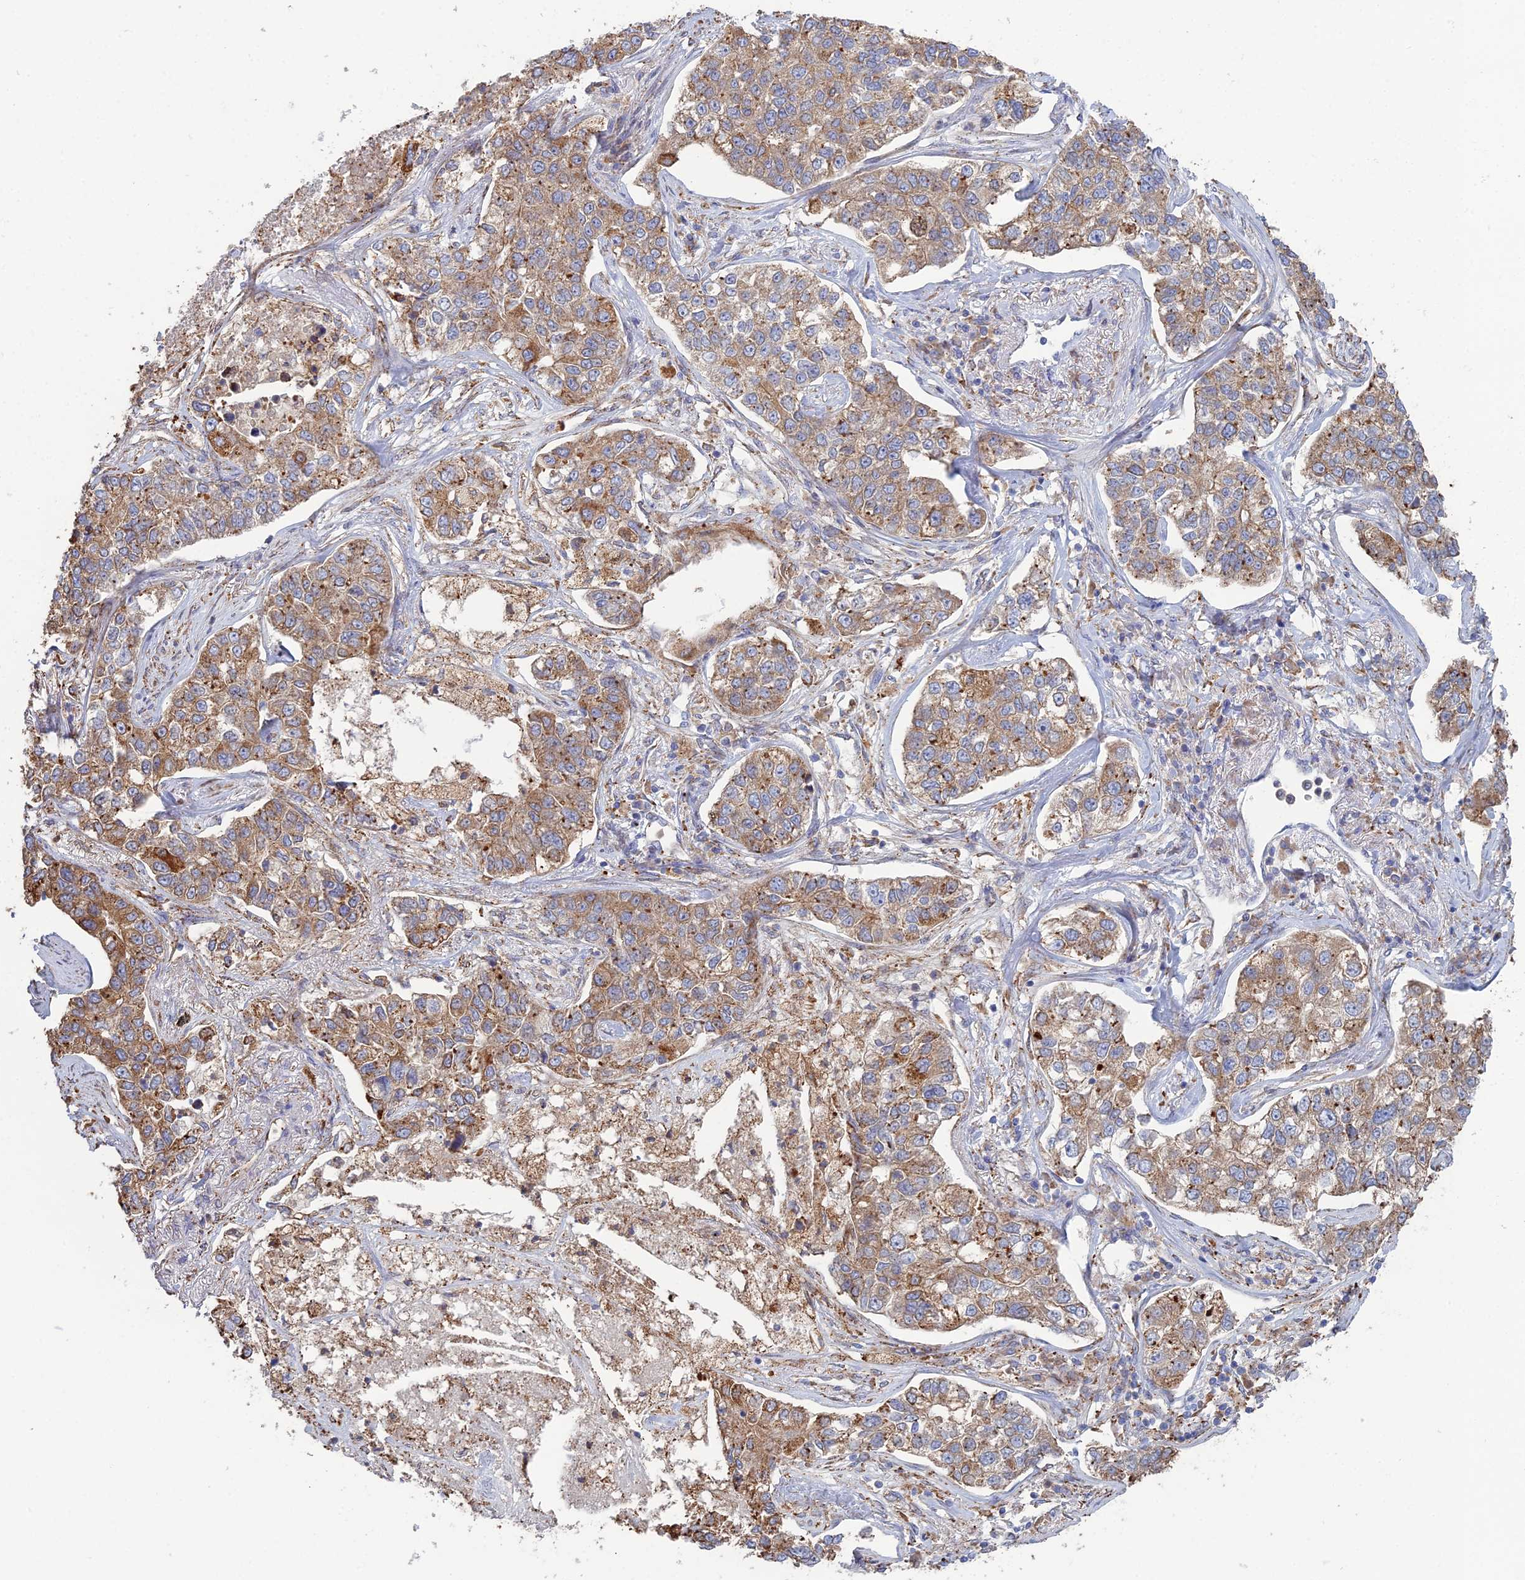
{"staining": {"intensity": "moderate", "quantity": ">75%", "location": "cytoplasmic/membranous"}, "tissue": "lung cancer", "cell_type": "Tumor cells", "image_type": "cancer", "snomed": [{"axis": "morphology", "description": "Adenocarcinoma, NOS"}, {"axis": "topography", "description": "Lung"}], "caption": "A high-resolution histopathology image shows immunohistochemistry staining of lung cancer, which reveals moderate cytoplasmic/membranous staining in approximately >75% of tumor cells. (Stains: DAB in brown, nuclei in blue, Microscopy: brightfield microscopy at high magnification).", "gene": "TRAPPC6A", "patient": {"sex": "male", "age": 49}}